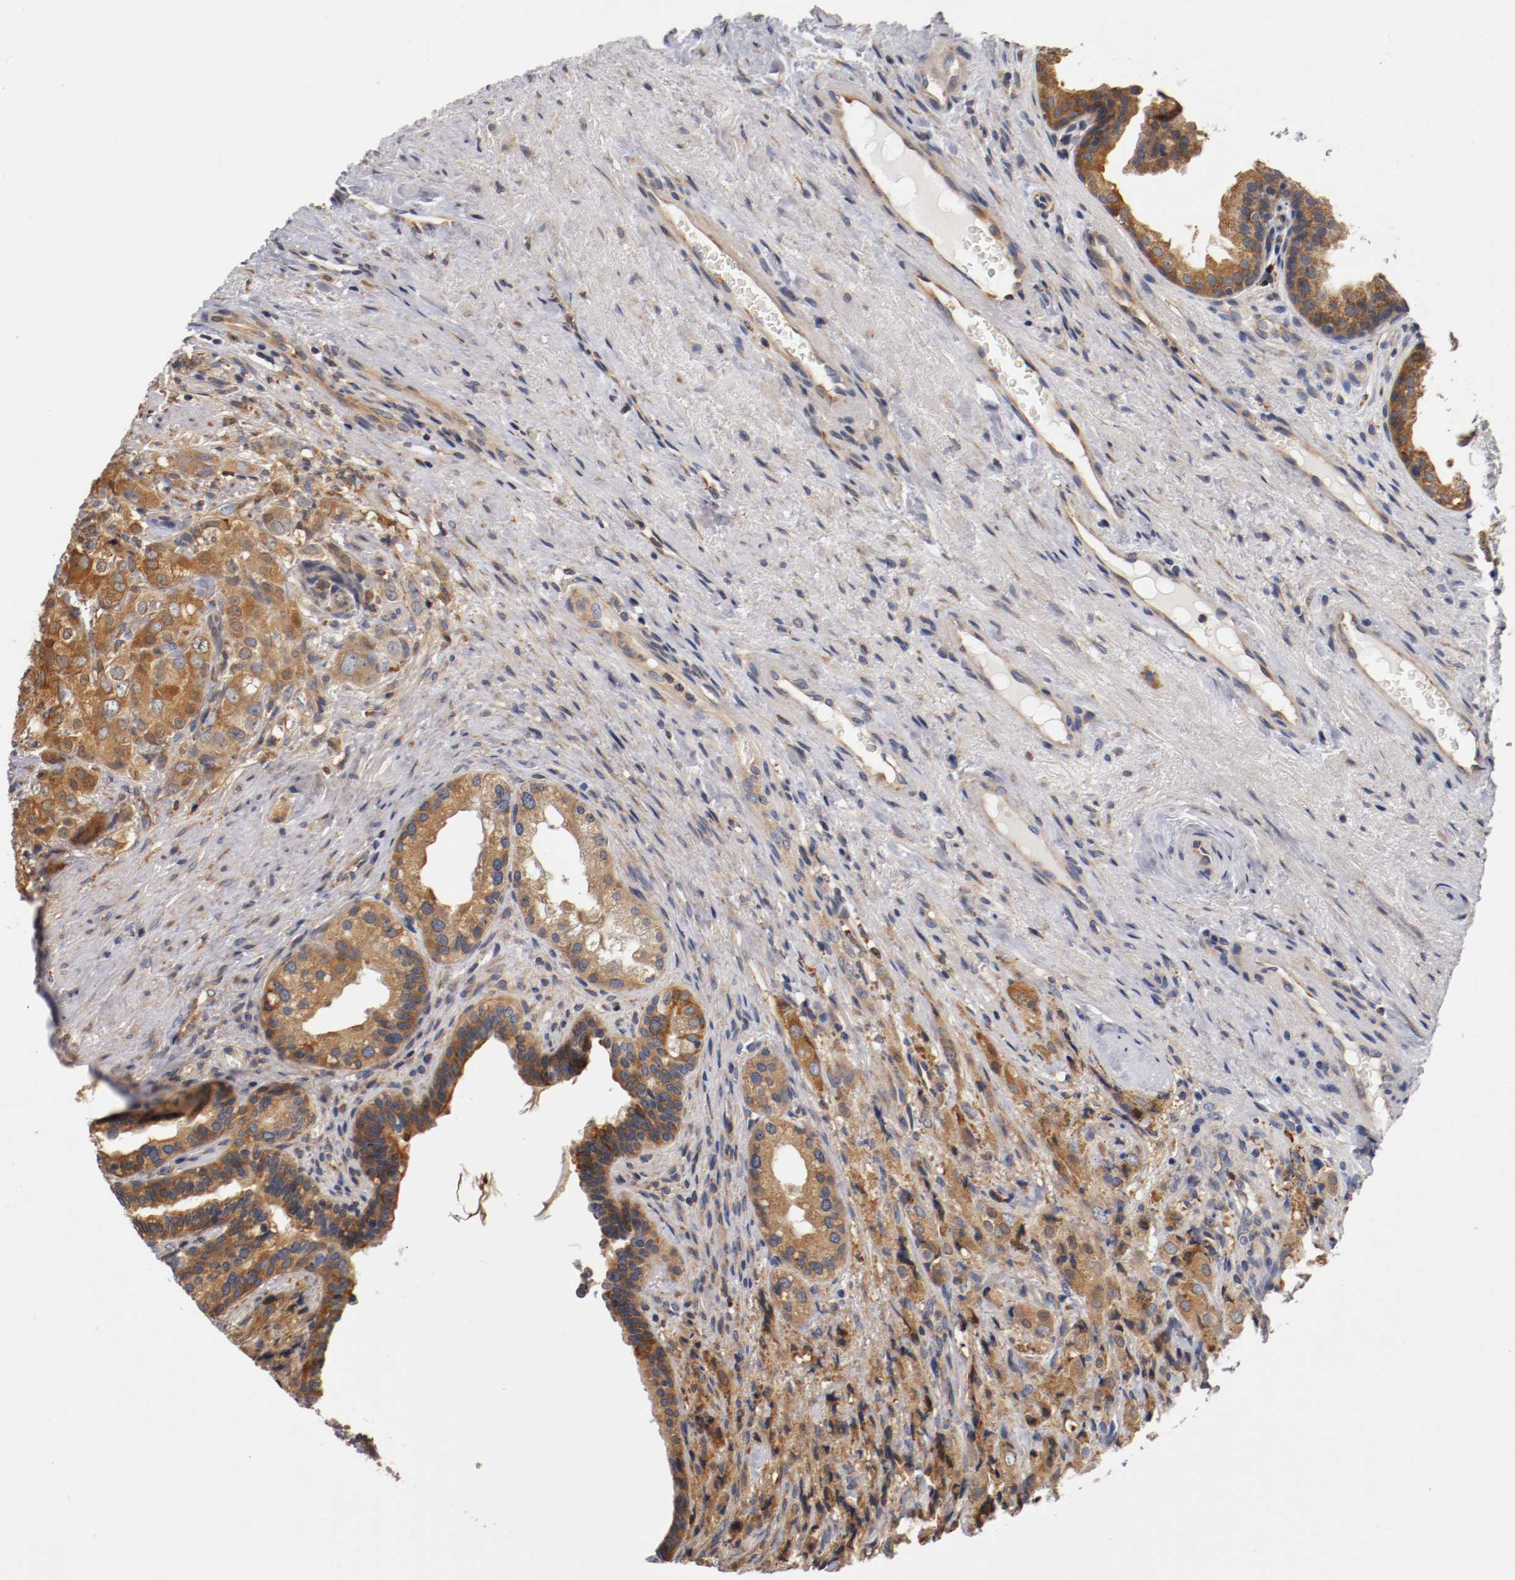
{"staining": {"intensity": "strong", "quantity": ">75%", "location": "cytoplasmic/membranous"}, "tissue": "prostate cancer", "cell_type": "Tumor cells", "image_type": "cancer", "snomed": [{"axis": "morphology", "description": "Adenocarcinoma, High grade"}, {"axis": "topography", "description": "Prostate"}], "caption": "Immunohistochemical staining of adenocarcinoma (high-grade) (prostate) displays strong cytoplasmic/membranous protein positivity in approximately >75% of tumor cells.", "gene": "TNFSF13", "patient": {"sex": "male", "age": 68}}